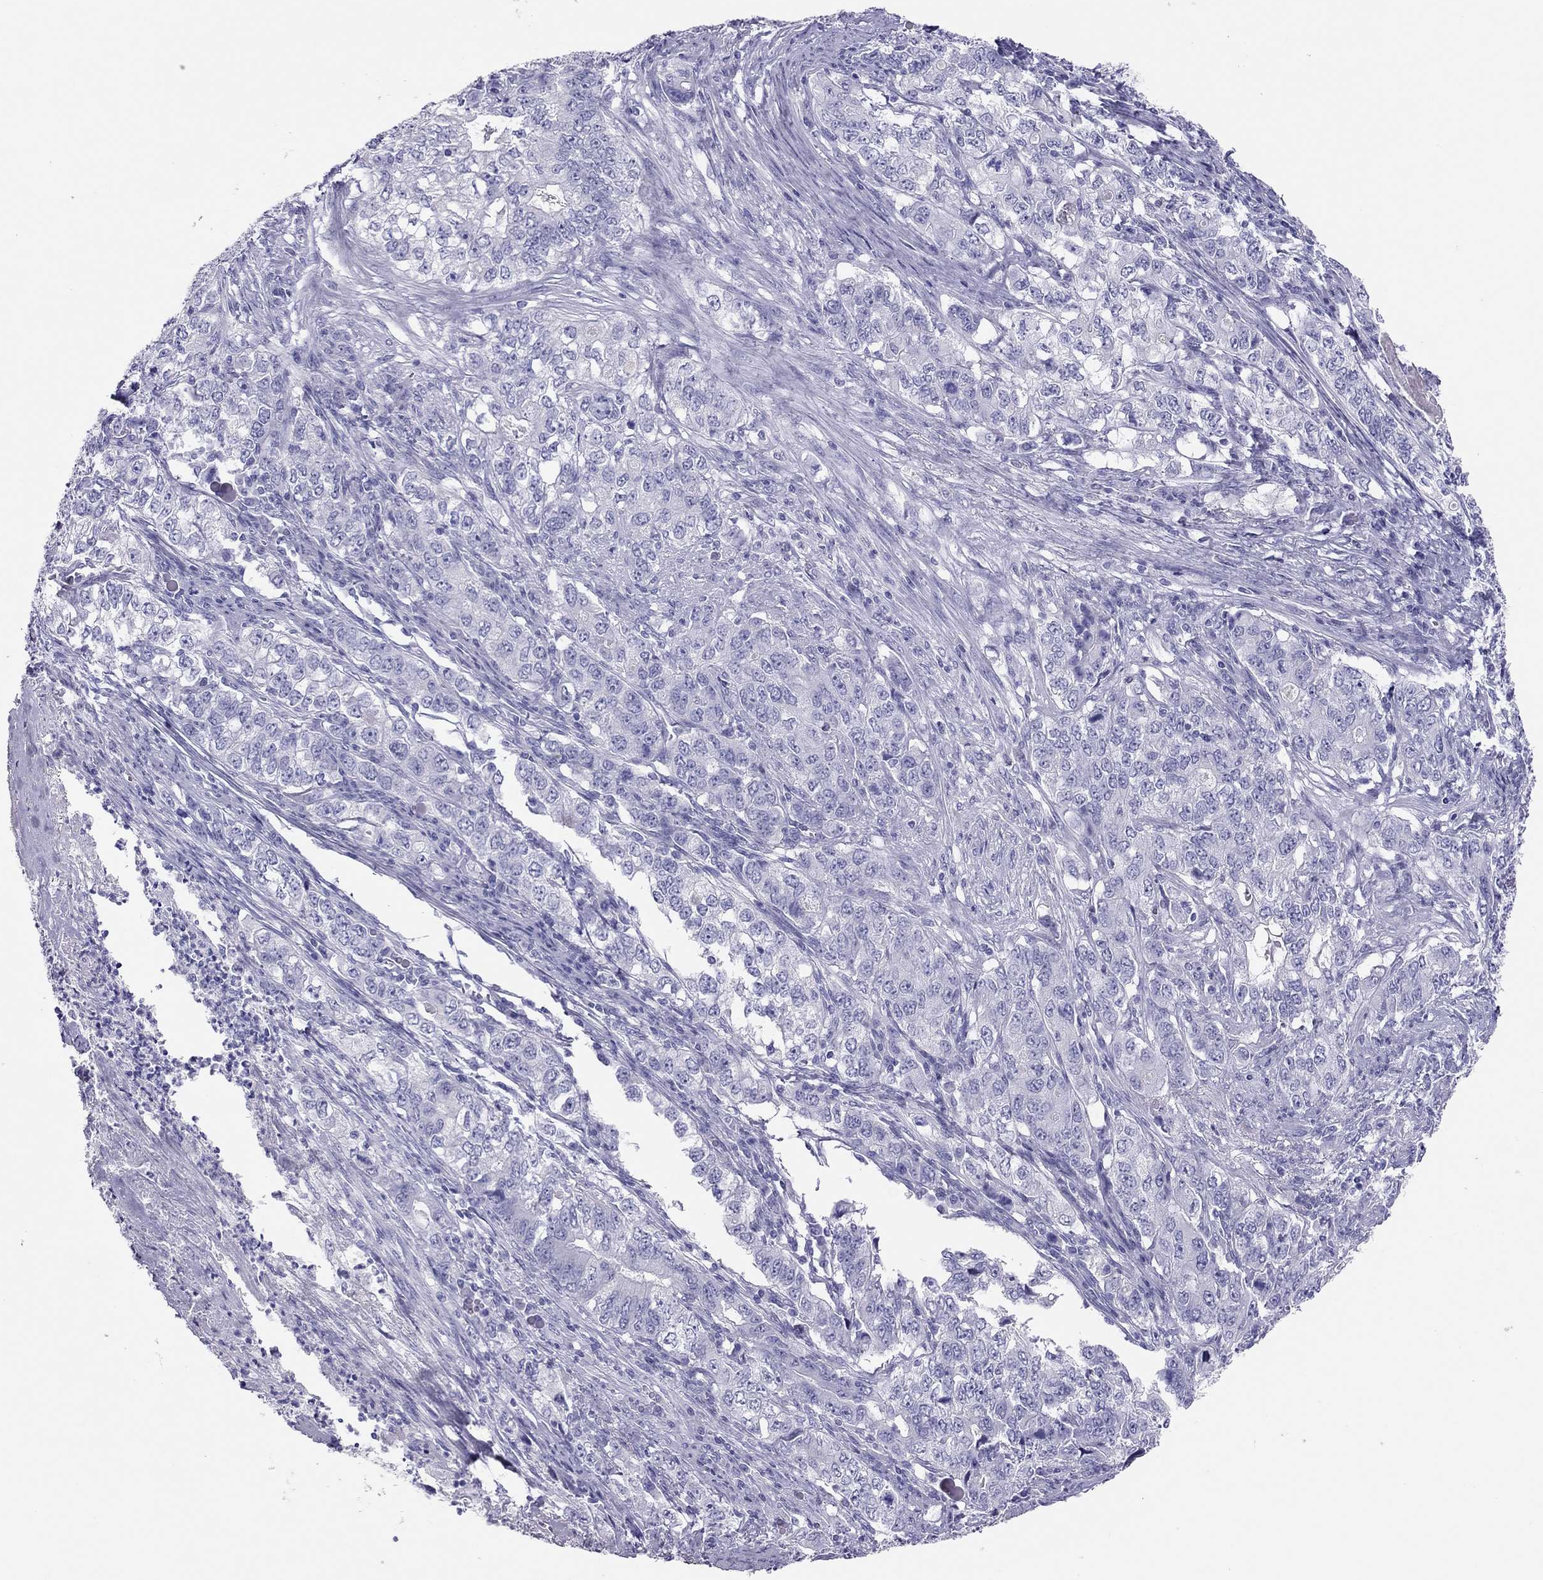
{"staining": {"intensity": "negative", "quantity": "none", "location": "none"}, "tissue": "stomach cancer", "cell_type": "Tumor cells", "image_type": "cancer", "snomed": [{"axis": "morphology", "description": "Adenocarcinoma, NOS"}, {"axis": "topography", "description": "Stomach, lower"}], "caption": "Tumor cells show no significant staining in adenocarcinoma (stomach).", "gene": "TSHB", "patient": {"sex": "female", "age": 72}}